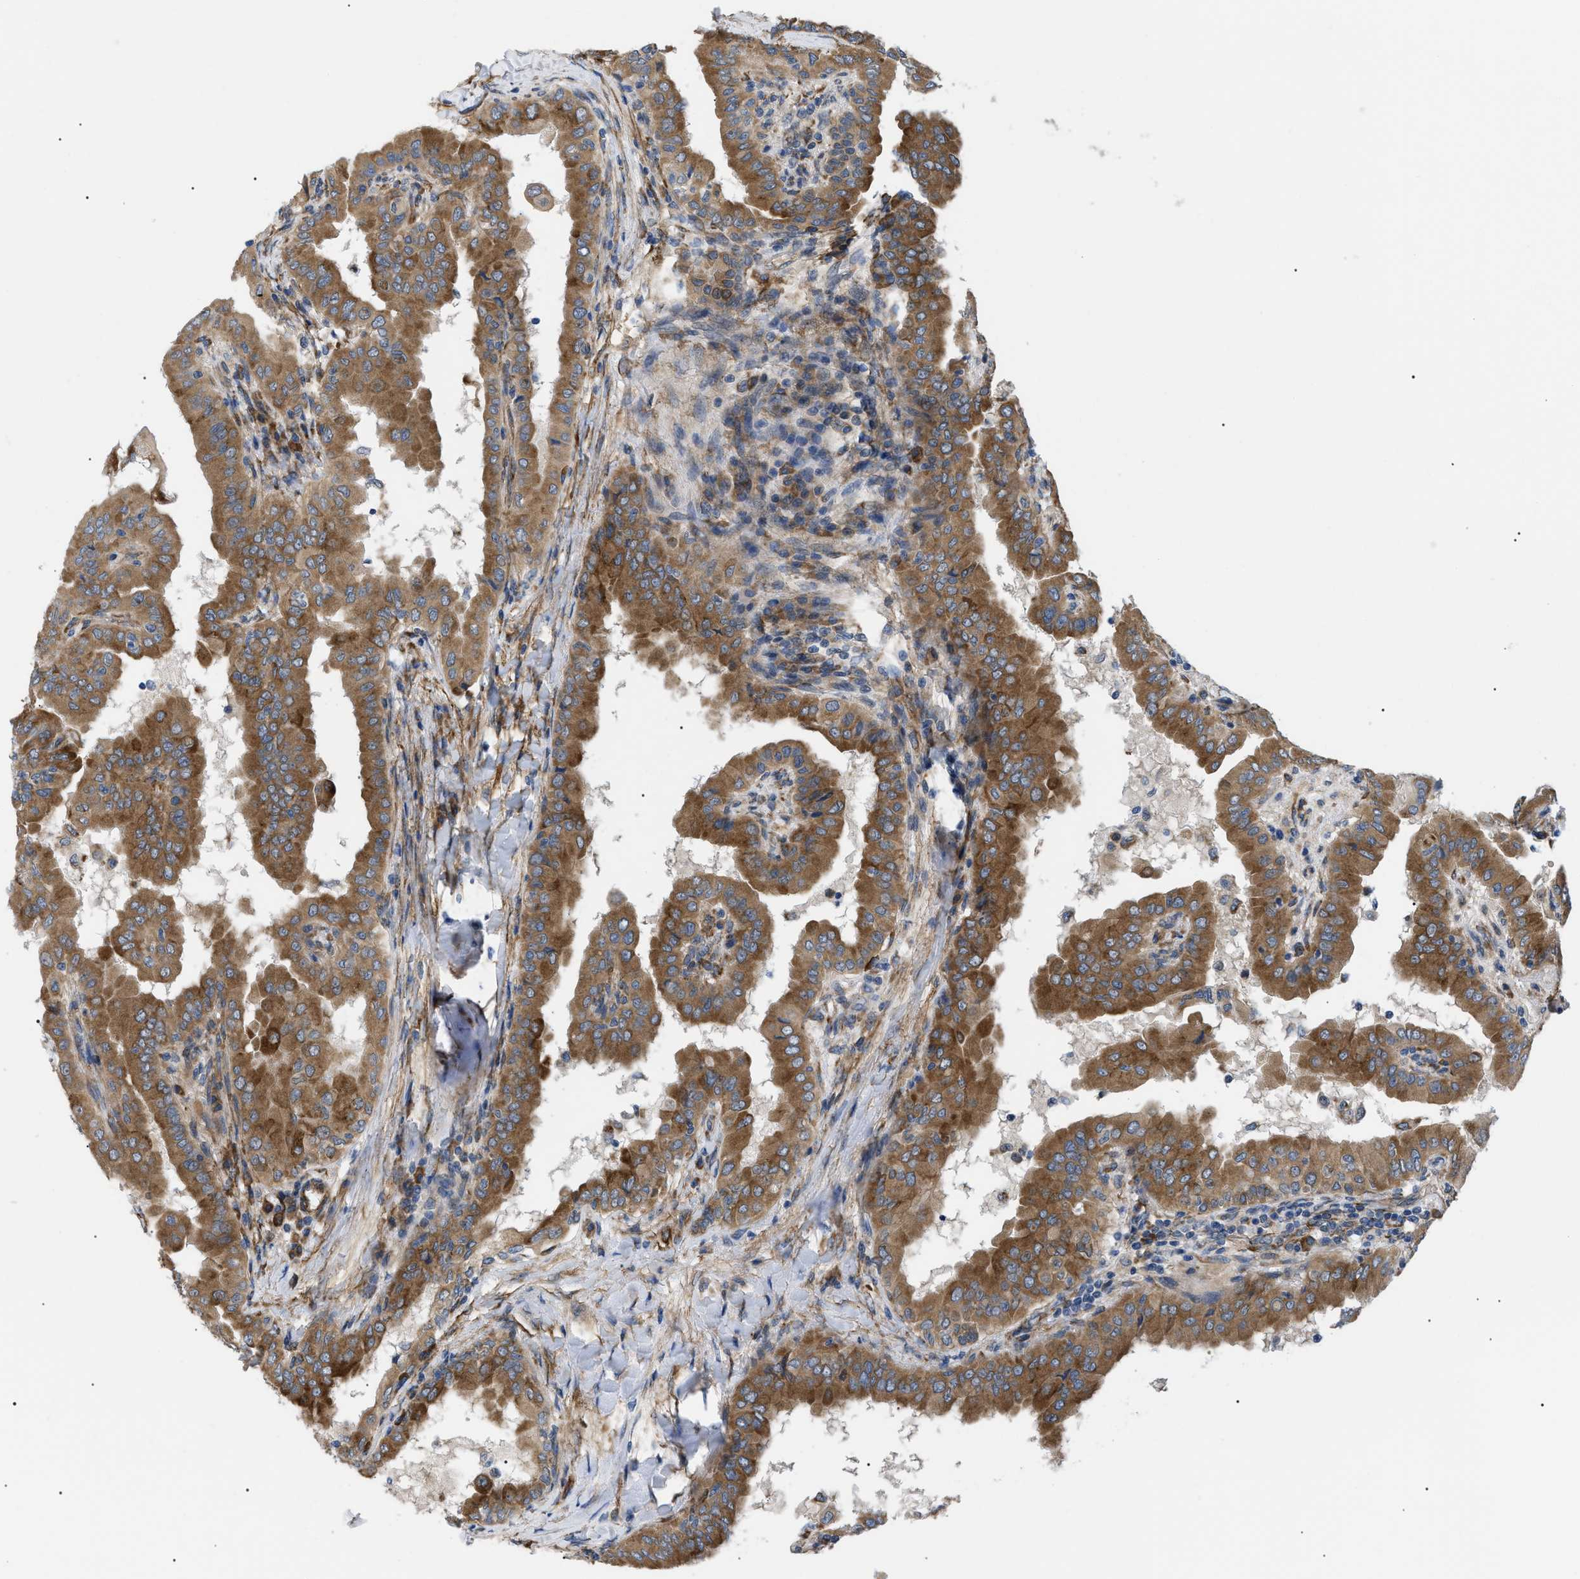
{"staining": {"intensity": "moderate", "quantity": ">75%", "location": "cytoplasmic/membranous"}, "tissue": "thyroid cancer", "cell_type": "Tumor cells", "image_type": "cancer", "snomed": [{"axis": "morphology", "description": "Papillary adenocarcinoma, NOS"}, {"axis": "topography", "description": "Thyroid gland"}], "caption": "Protein staining of papillary adenocarcinoma (thyroid) tissue reveals moderate cytoplasmic/membranous staining in approximately >75% of tumor cells.", "gene": "MYO10", "patient": {"sex": "male", "age": 33}}